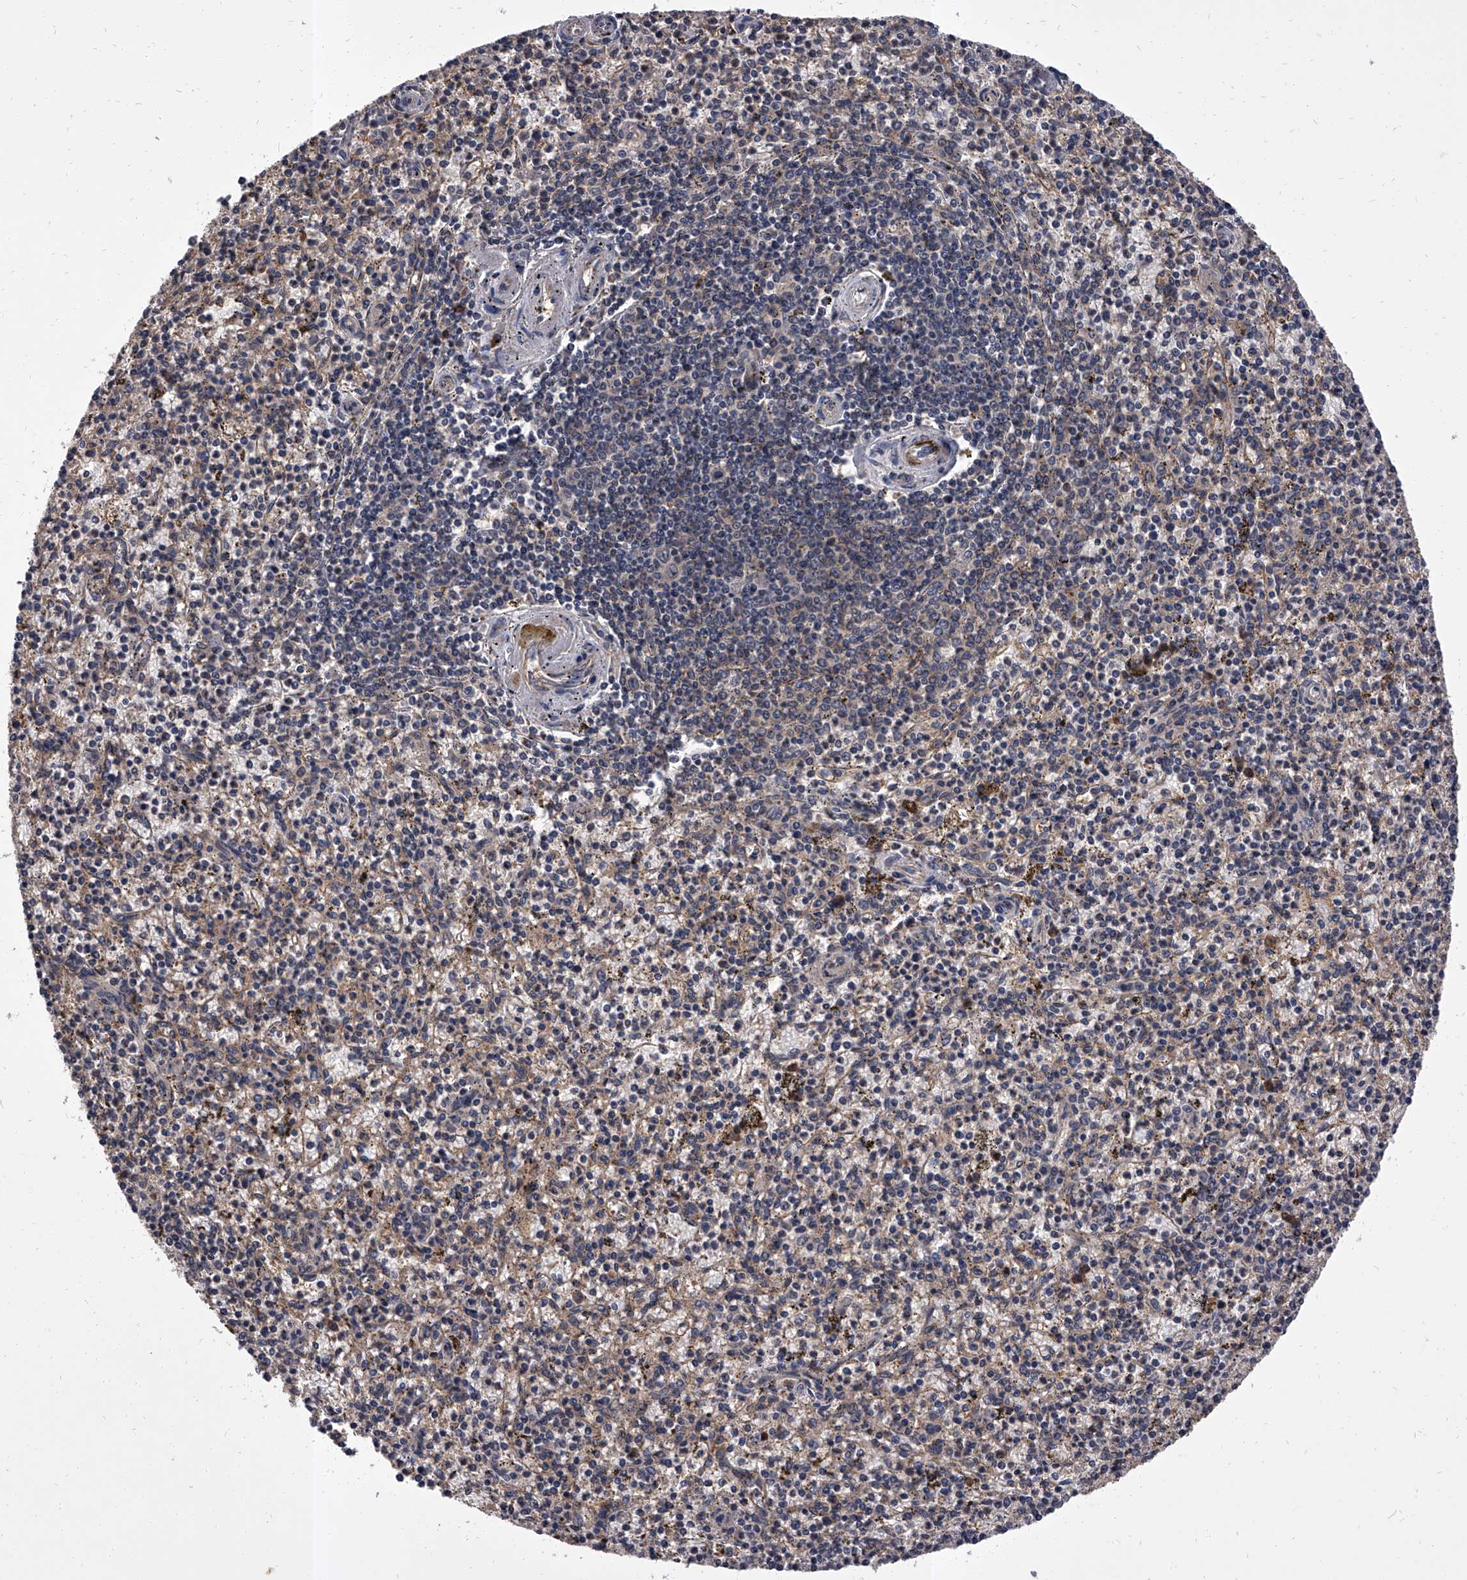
{"staining": {"intensity": "weak", "quantity": "25%-75%", "location": "cytoplasmic/membranous"}, "tissue": "spleen", "cell_type": "Cells in red pulp", "image_type": "normal", "snomed": [{"axis": "morphology", "description": "Normal tissue, NOS"}, {"axis": "topography", "description": "Spleen"}], "caption": "The histopathology image demonstrates a brown stain indicating the presence of a protein in the cytoplasmic/membranous of cells in red pulp in spleen. (DAB (3,3'-diaminobenzidine) IHC, brown staining for protein, blue staining for nuclei).", "gene": "SLC18B1", "patient": {"sex": "male", "age": 72}}